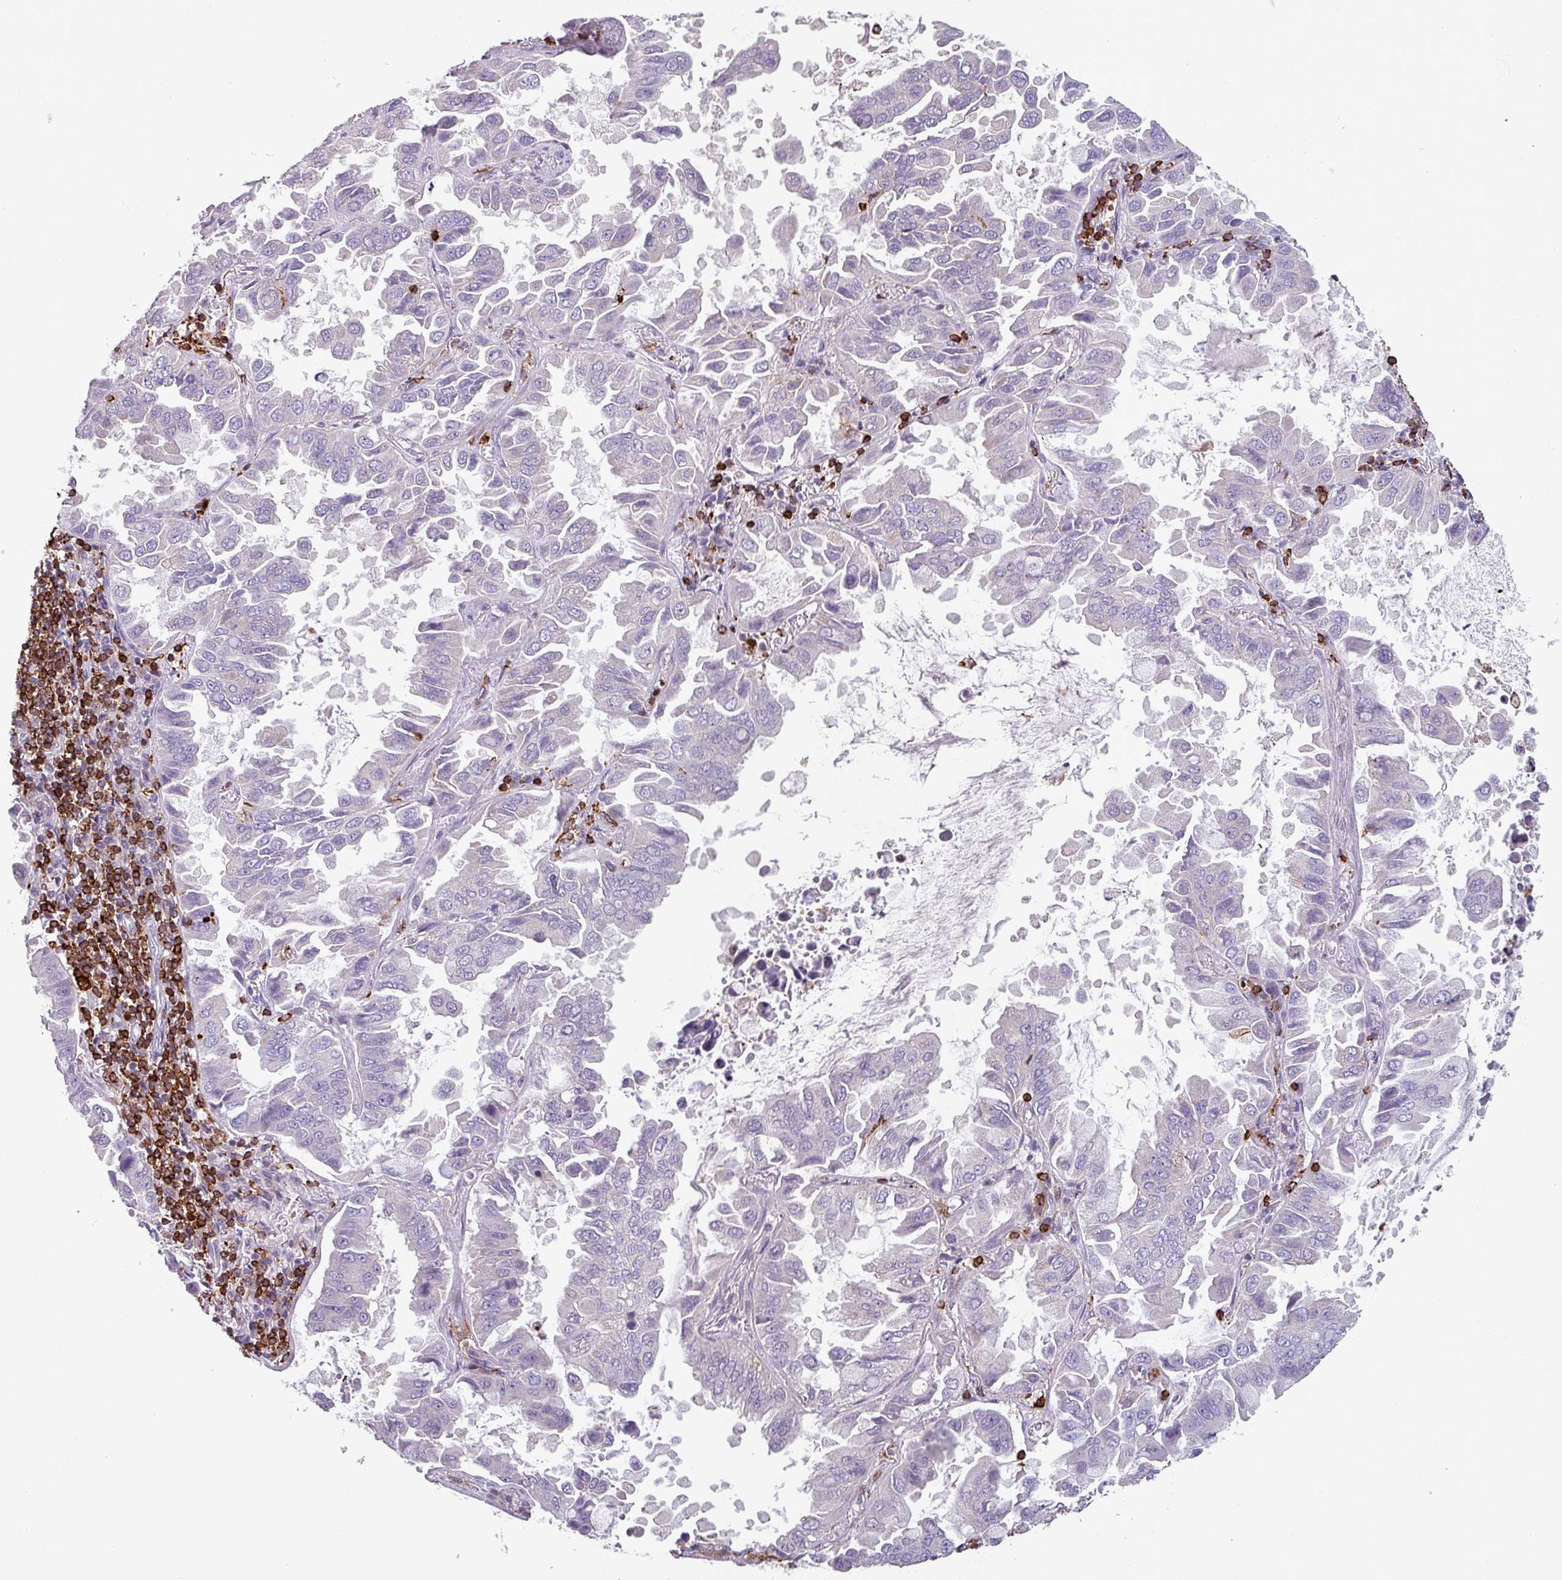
{"staining": {"intensity": "negative", "quantity": "none", "location": "none"}, "tissue": "lung cancer", "cell_type": "Tumor cells", "image_type": "cancer", "snomed": [{"axis": "morphology", "description": "Adenocarcinoma, NOS"}, {"axis": "topography", "description": "Lung"}], "caption": "An immunohistochemistry (IHC) histopathology image of adenocarcinoma (lung) is shown. There is no staining in tumor cells of adenocarcinoma (lung).", "gene": "NEDD9", "patient": {"sex": "male", "age": 64}}